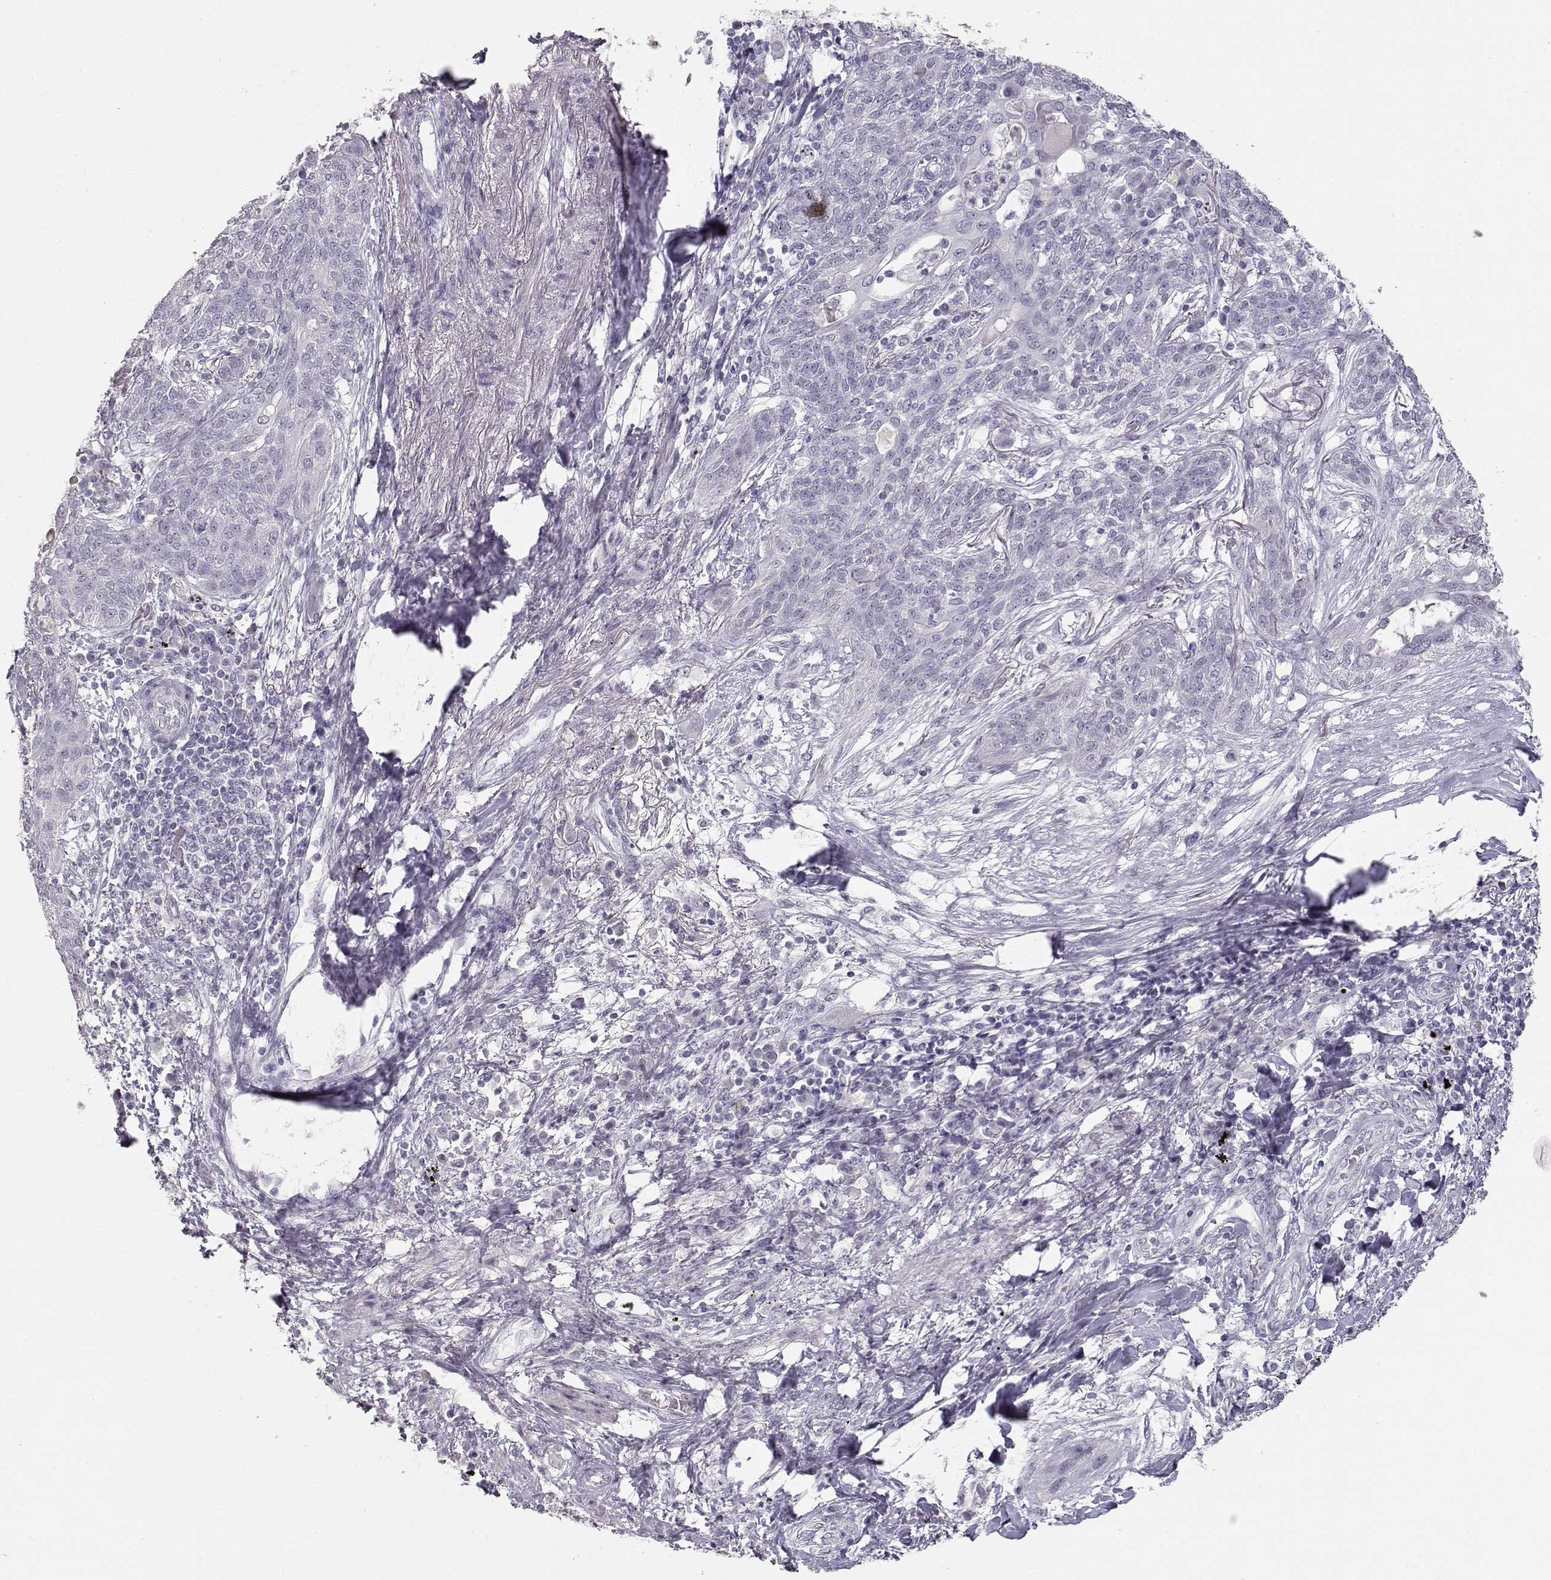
{"staining": {"intensity": "negative", "quantity": "none", "location": "none"}, "tissue": "lung cancer", "cell_type": "Tumor cells", "image_type": "cancer", "snomed": [{"axis": "morphology", "description": "Squamous cell carcinoma, NOS"}, {"axis": "topography", "description": "Lung"}], "caption": "An IHC histopathology image of lung cancer (squamous cell carcinoma) is shown. There is no staining in tumor cells of lung cancer (squamous cell carcinoma).", "gene": "TKTL1", "patient": {"sex": "female", "age": 70}}